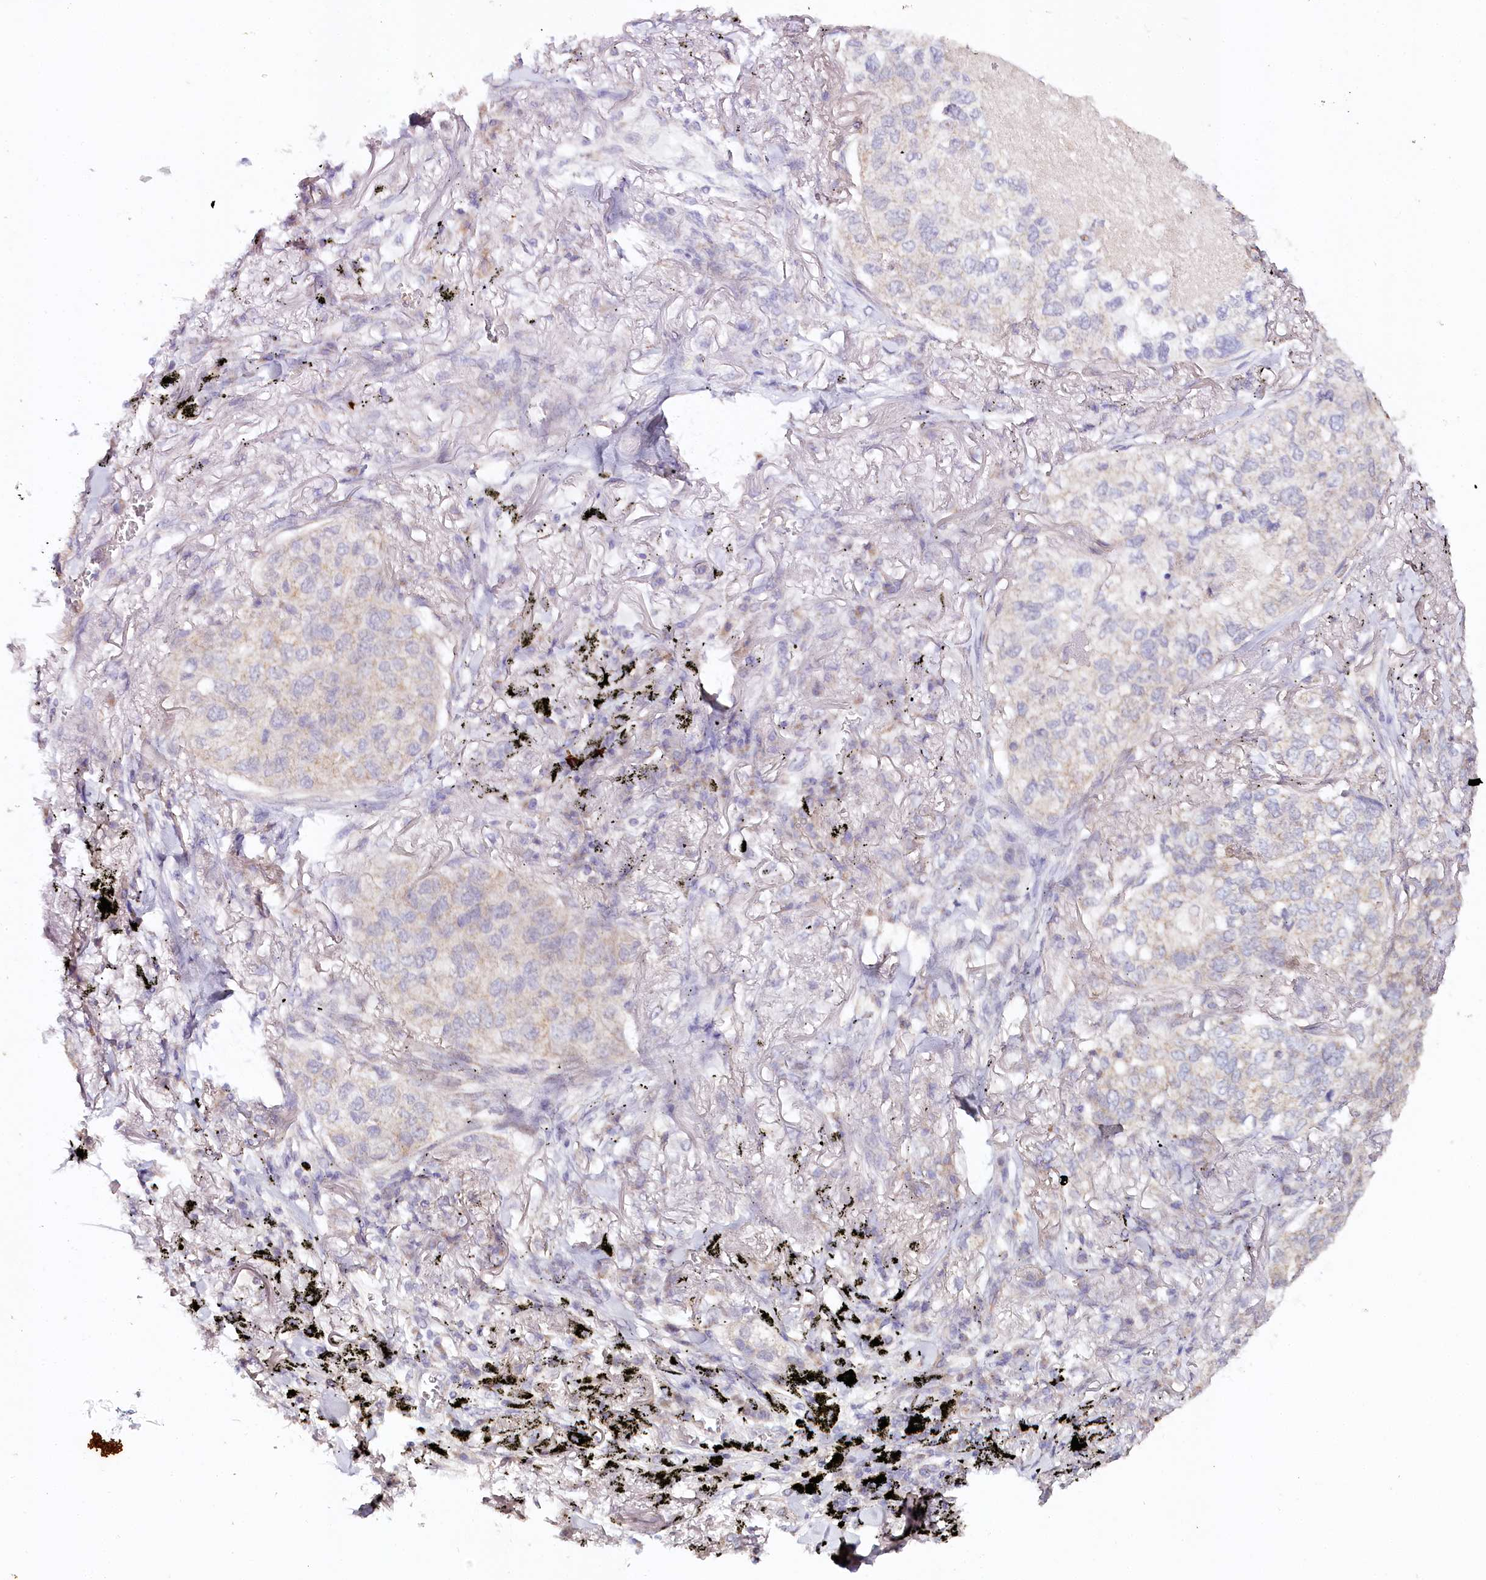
{"staining": {"intensity": "weak", "quantity": "25%-75%", "location": "cytoplasmic/membranous"}, "tissue": "lung cancer", "cell_type": "Tumor cells", "image_type": "cancer", "snomed": [{"axis": "morphology", "description": "Adenocarcinoma, NOS"}, {"axis": "topography", "description": "Lung"}], "caption": "Immunohistochemical staining of lung cancer (adenocarcinoma) demonstrates low levels of weak cytoplasmic/membranous protein staining in approximately 25%-75% of tumor cells.", "gene": "MMP25", "patient": {"sex": "male", "age": 65}}